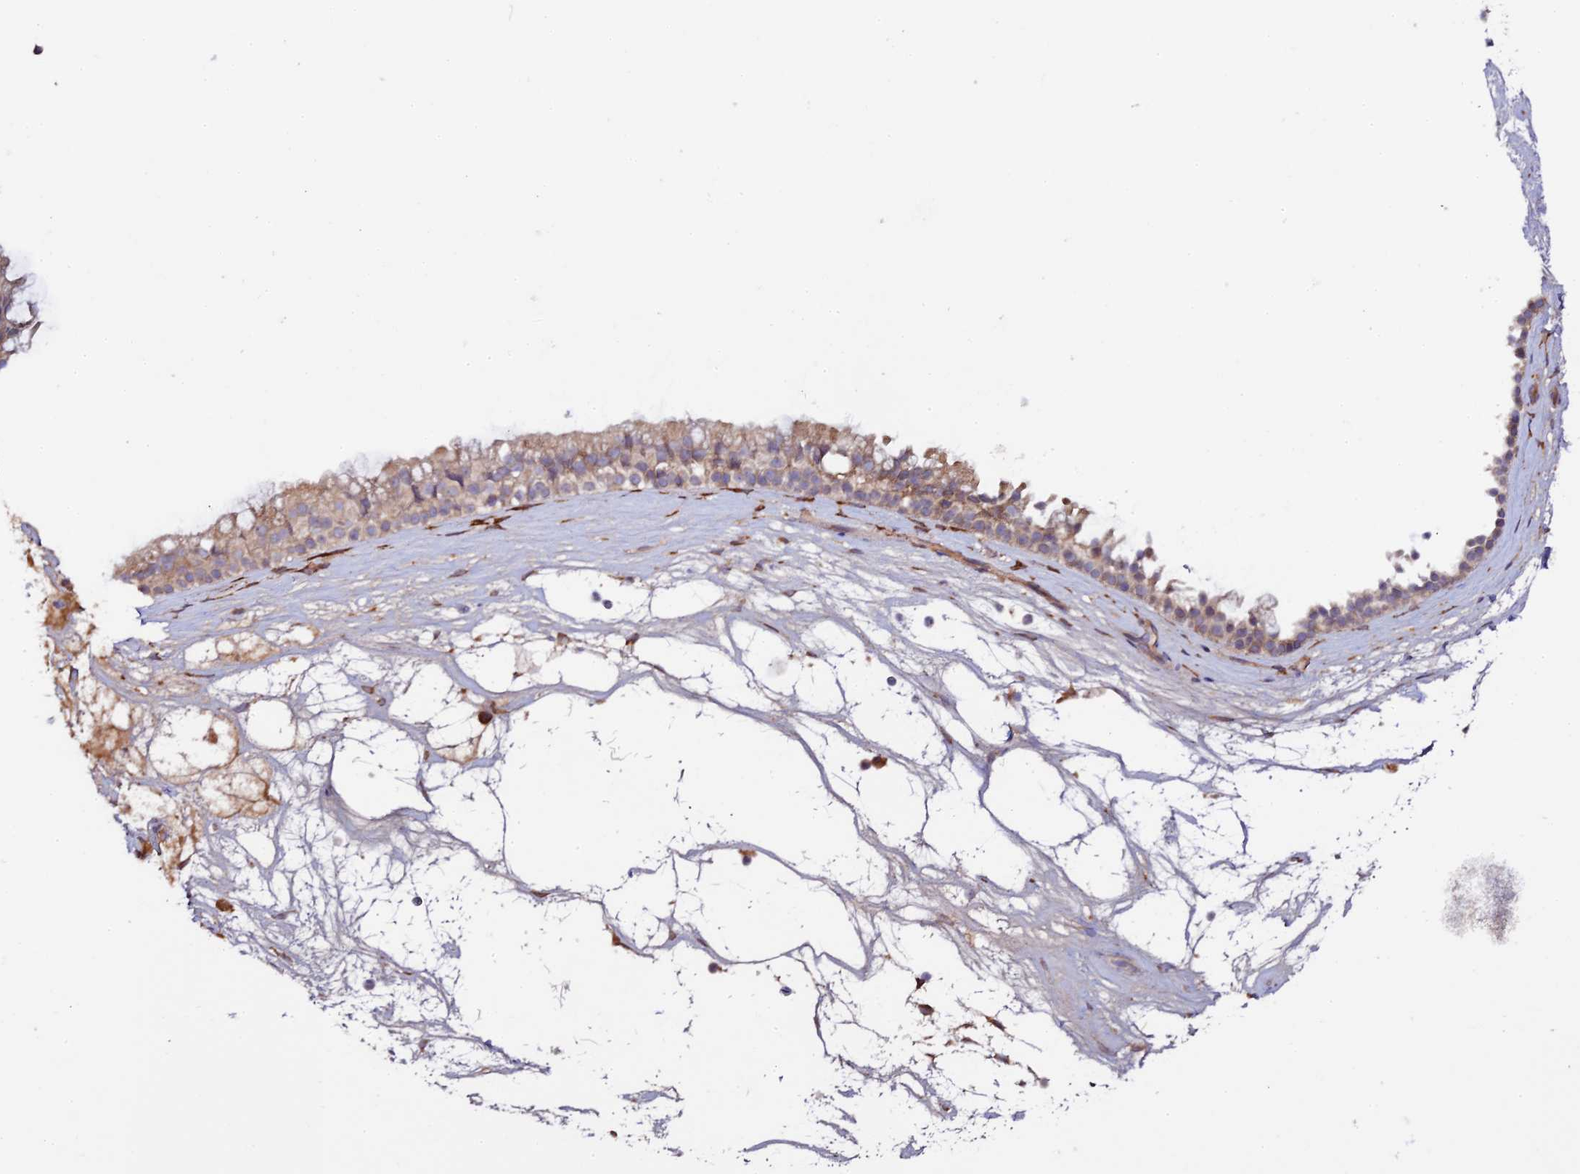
{"staining": {"intensity": "weak", "quantity": "25%-75%", "location": "cytoplasmic/membranous"}, "tissue": "nasopharynx", "cell_type": "Respiratory epithelial cells", "image_type": "normal", "snomed": [{"axis": "morphology", "description": "Normal tissue, NOS"}, {"axis": "topography", "description": "Nasopharynx"}], "caption": "Protein staining reveals weak cytoplasmic/membranous staining in about 25%-75% of respiratory epithelial cells in benign nasopharynx. The protein of interest is stained brown, and the nuclei are stained in blue (DAB IHC with brightfield microscopy, high magnification).", "gene": "P3H3", "patient": {"sex": "male", "age": 64}}